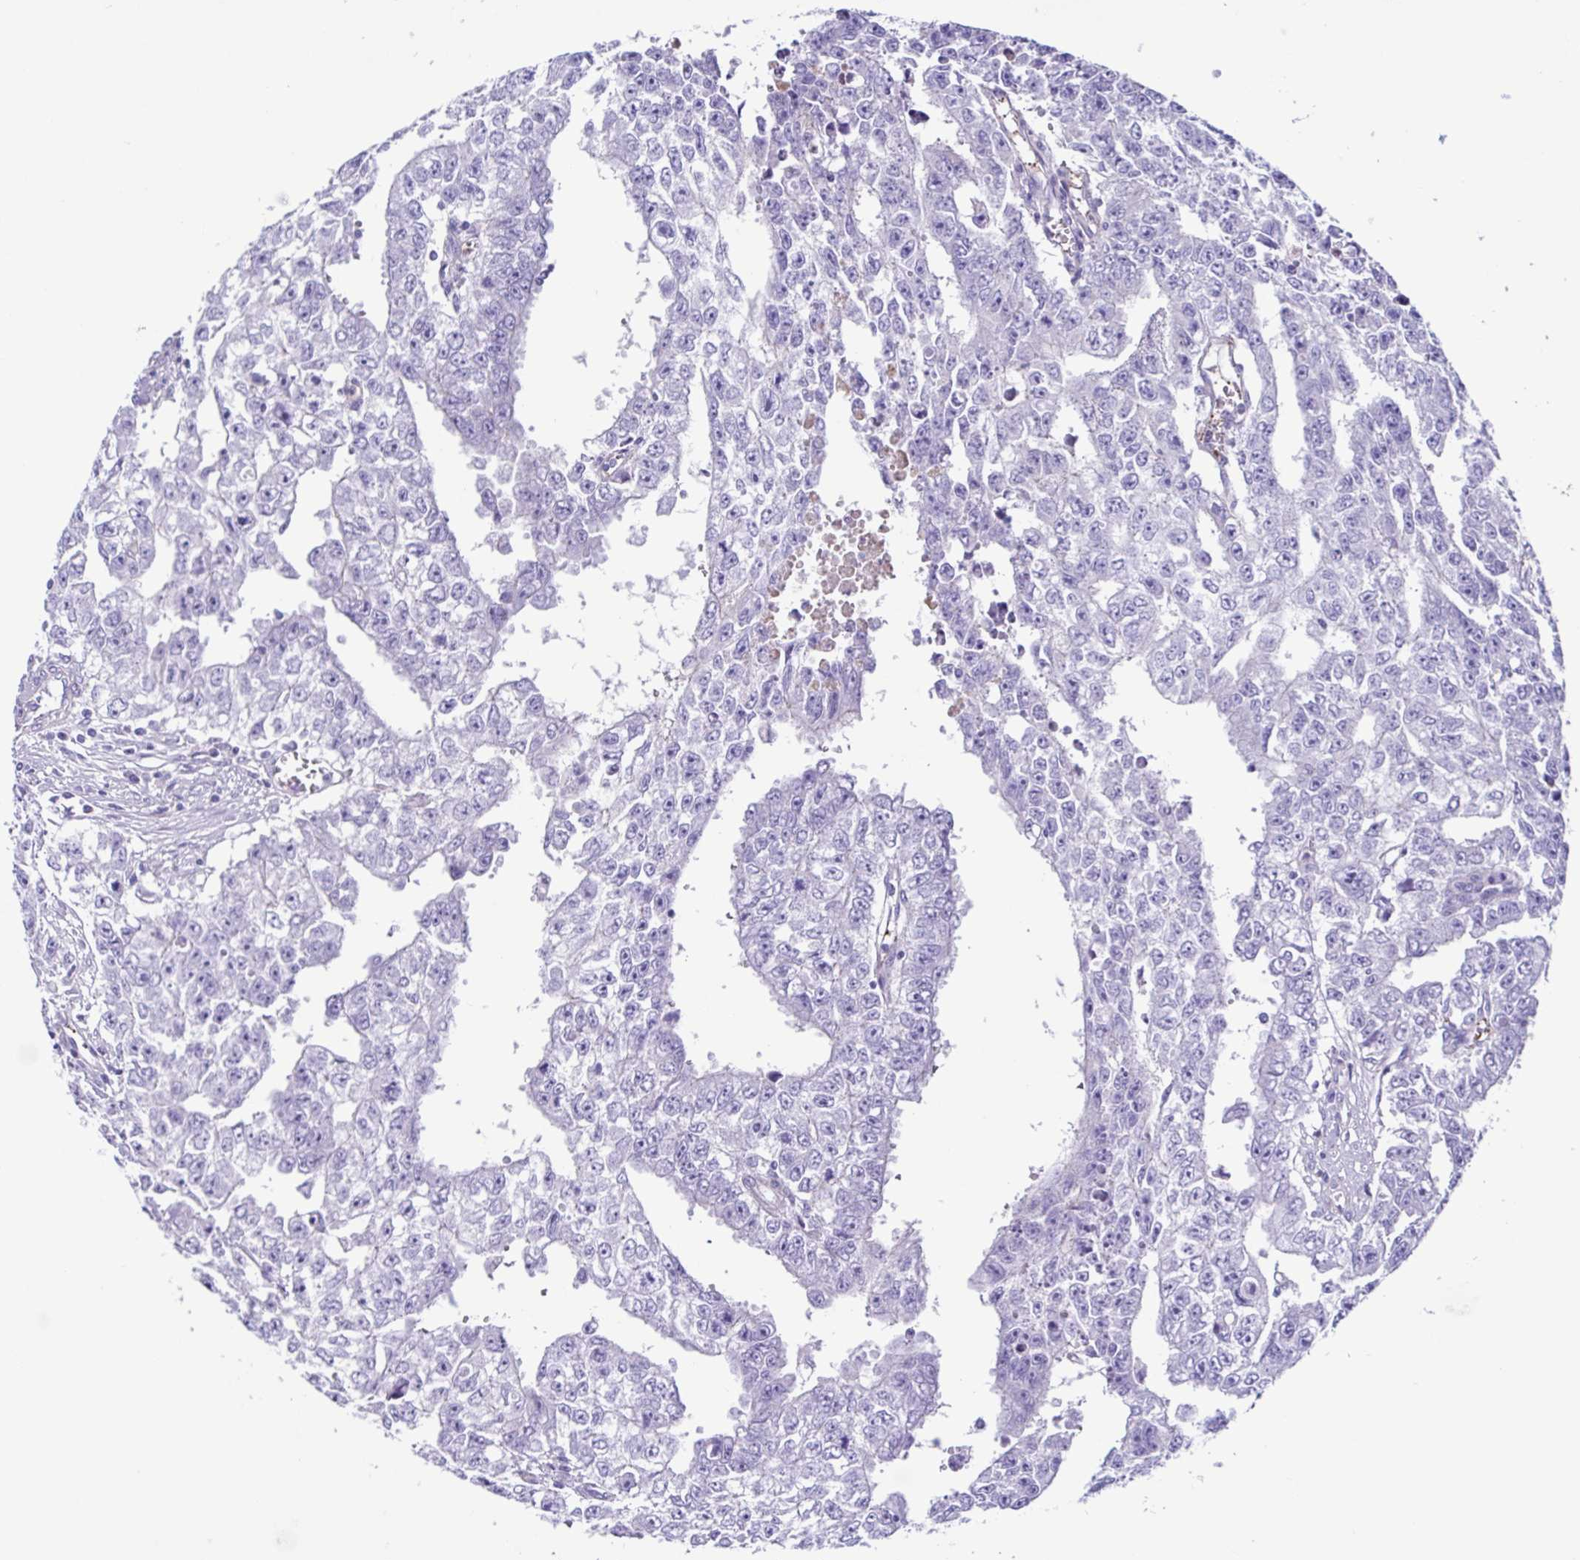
{"staining": {"intensity": "negative", "quantity": "none", "location": "none"}, "tissue": "testis cancer", "cell_type": "Tumor cells", "image_type": "cancer", "snomed": [{"axis": "morphology", "description": "Carcinoma, Embryonal, NOS"}, {"axis": "morphology", "description": "Teratoma, malignant, NOS"}, {"axis": "topography", "description": "Testis"}], "caption": "Human testis cancer (teratoma (malignant)) stained for a protein using immunohistochemistry shows no expression in tumor cells.", "gene": "CYP11B1", "patient": {"sex": "male", "age": 24}}